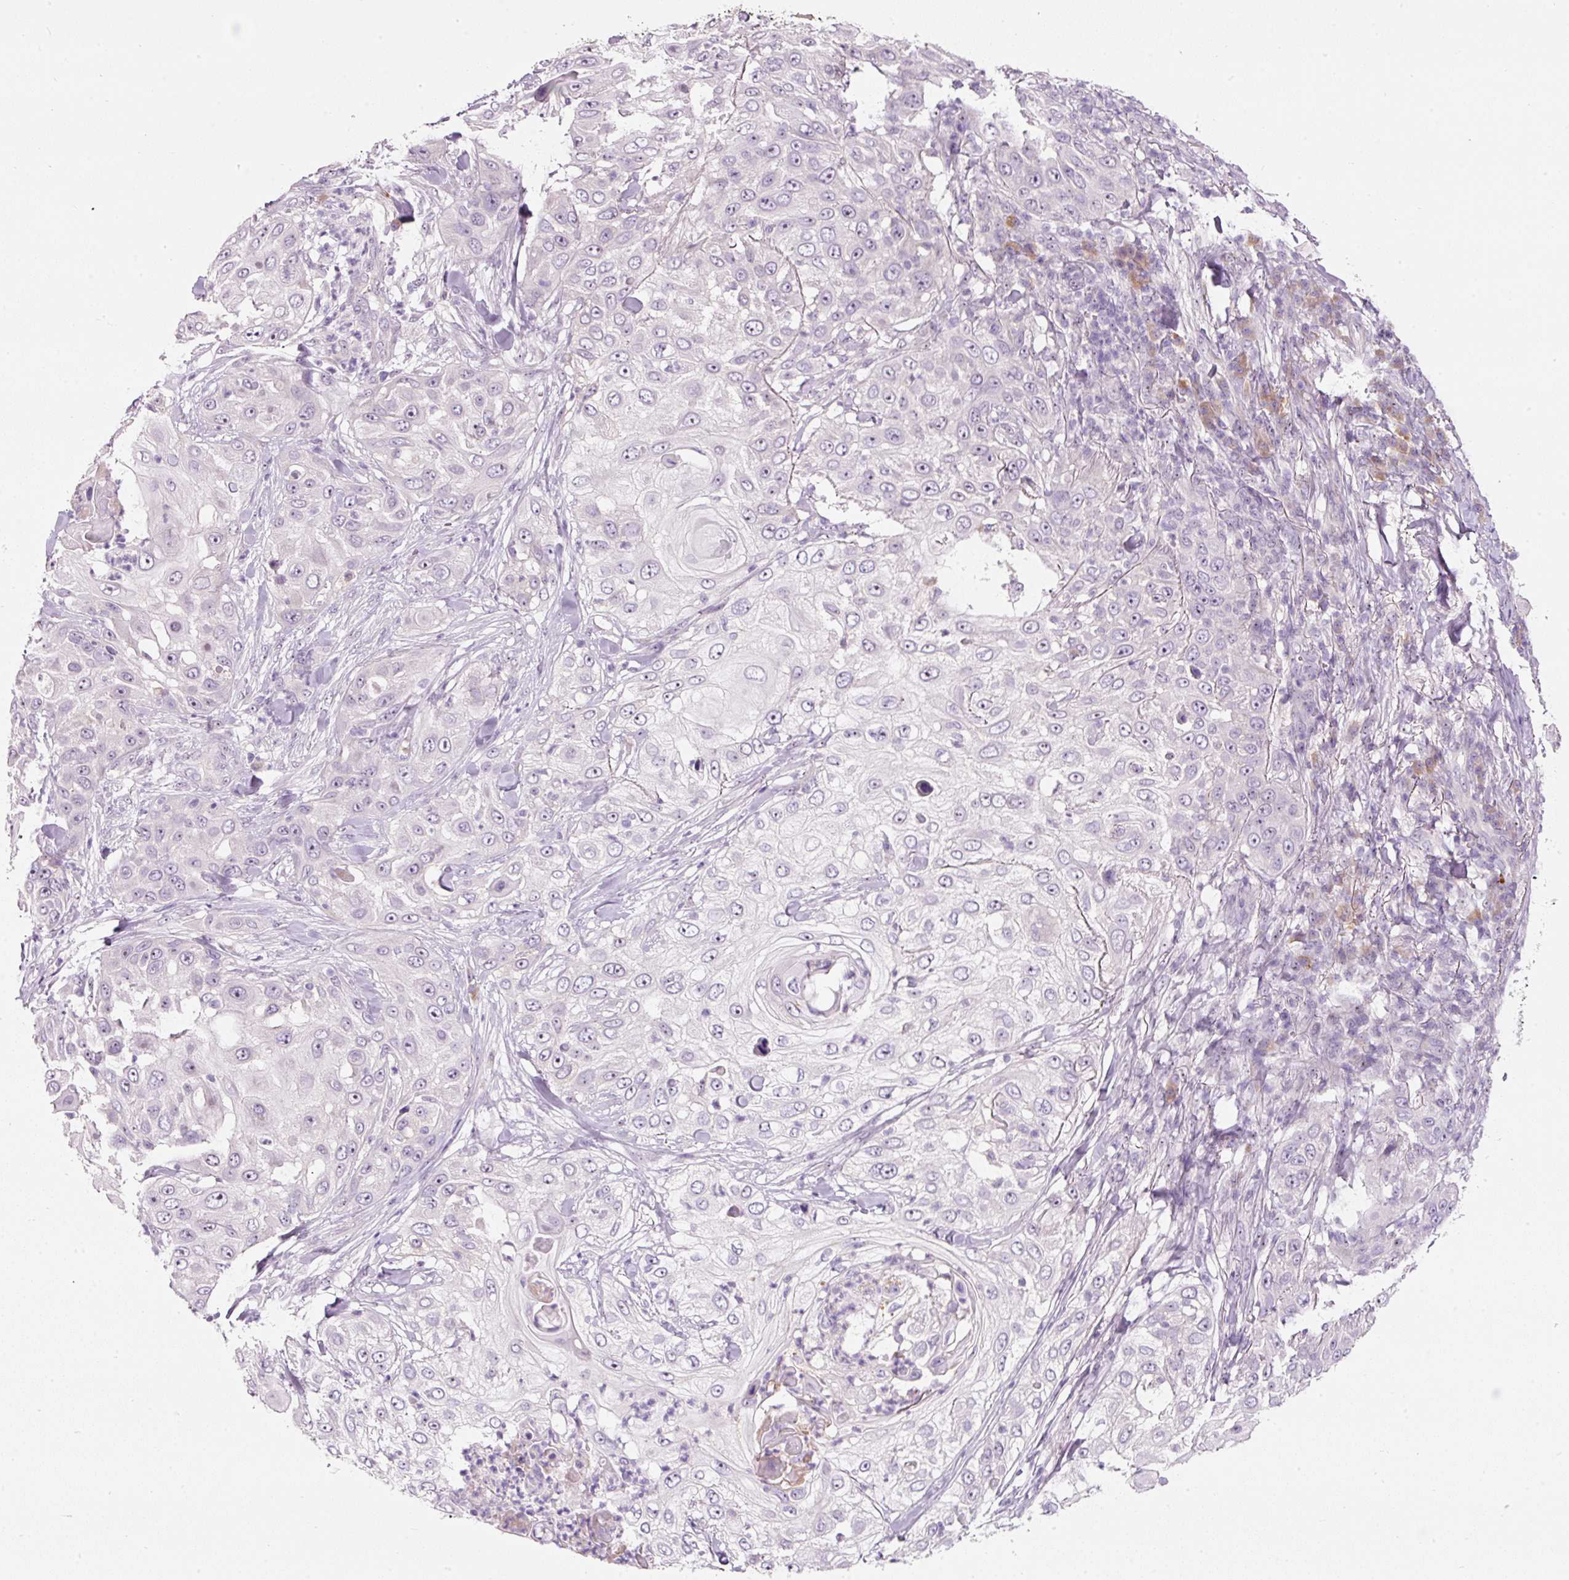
{"staining": {"intensity": "negative", "quantity": "none", "location": "none"}, "tissue": "skin cancer", "cell_type": "Tumor cells", "image_type": "cancer", "snomed": [{"axis": "morphology", "description": "Squamous cell carcinoma, NOS"}, {"axis": "topography", "description": "Skin"}], "caption": "The photomicrograph demonstrates no significant staining in tumor cells of squamous cell carcinoma (skin). (Brightfield microscopy of DAB (3,3'-diaminobenzidine) immunohistochemistry at high magnification).", "gene": "TMEM37", "patient": {"sex": "female", "age": 44}}